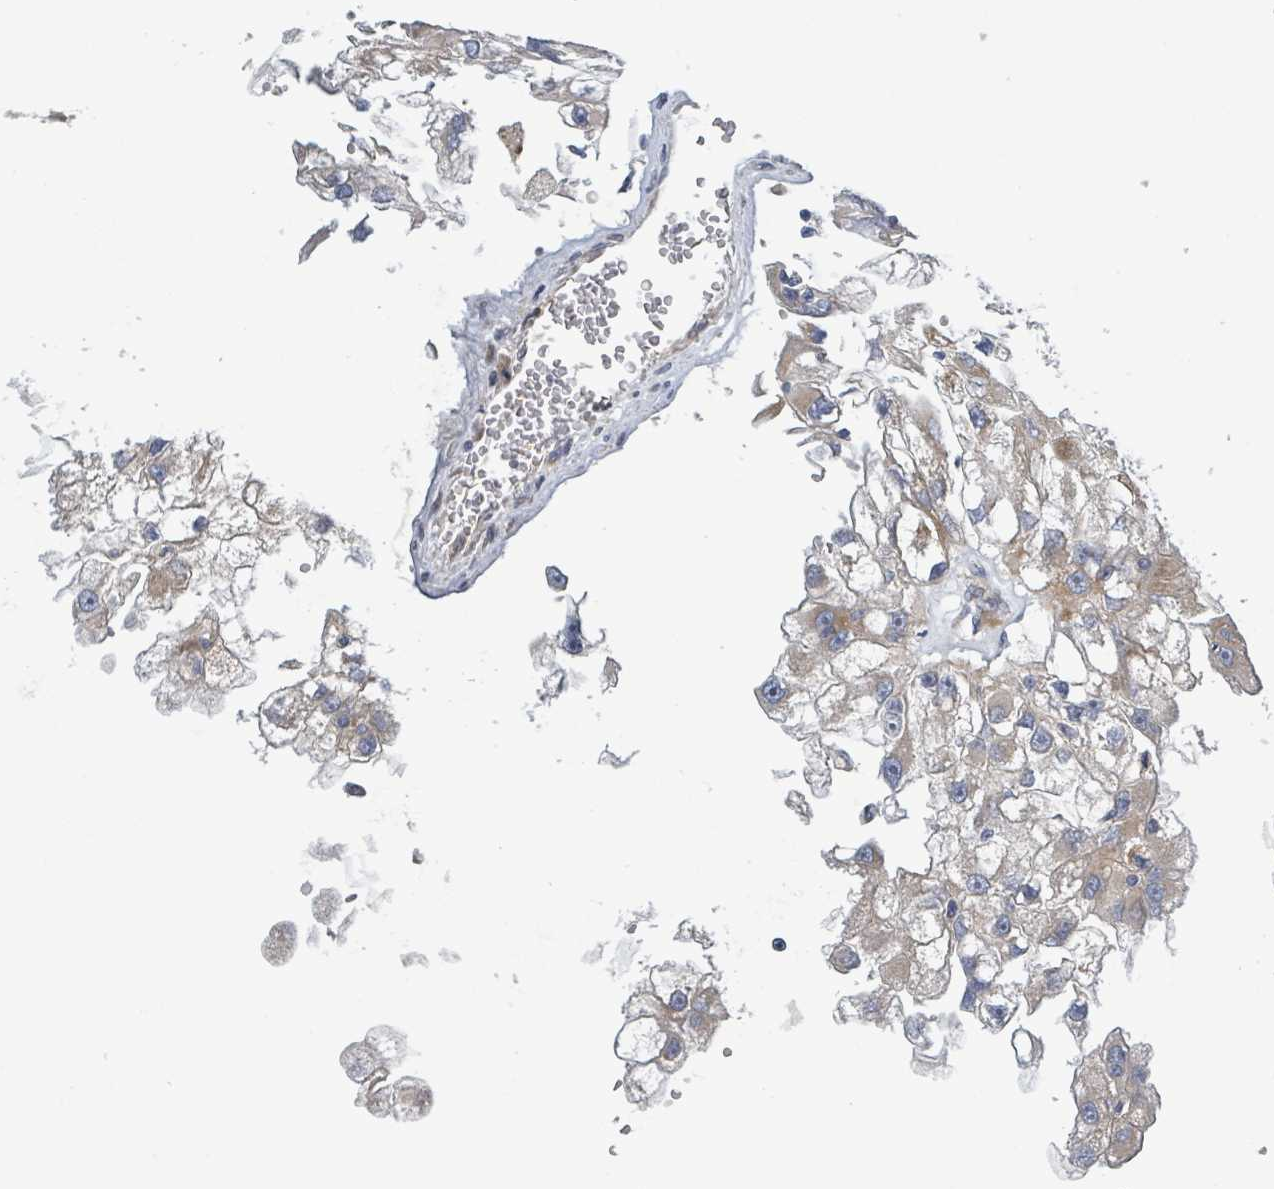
{"staining": {"intensity": "moderate", "quantity": "<25%", "location": "cytoplasmic/membranous"}, "tissue": "renal cancer", "cell_type": "Tumor cells", "image_type": "cancer", "snomed": [{"axis": "morphology", "description": "Adenocarcinoma, NOS"}, {"axis": "topography", "description": "Kidney"}], "caption": "Adenocarcinoma (renal) stained with a brown dye exhibits moderate cytoplasmic/membranous positive expression in about <25% of tumor cells.", "gene": "CFAP210", "patient": {"sex": "male", "age": 63}}